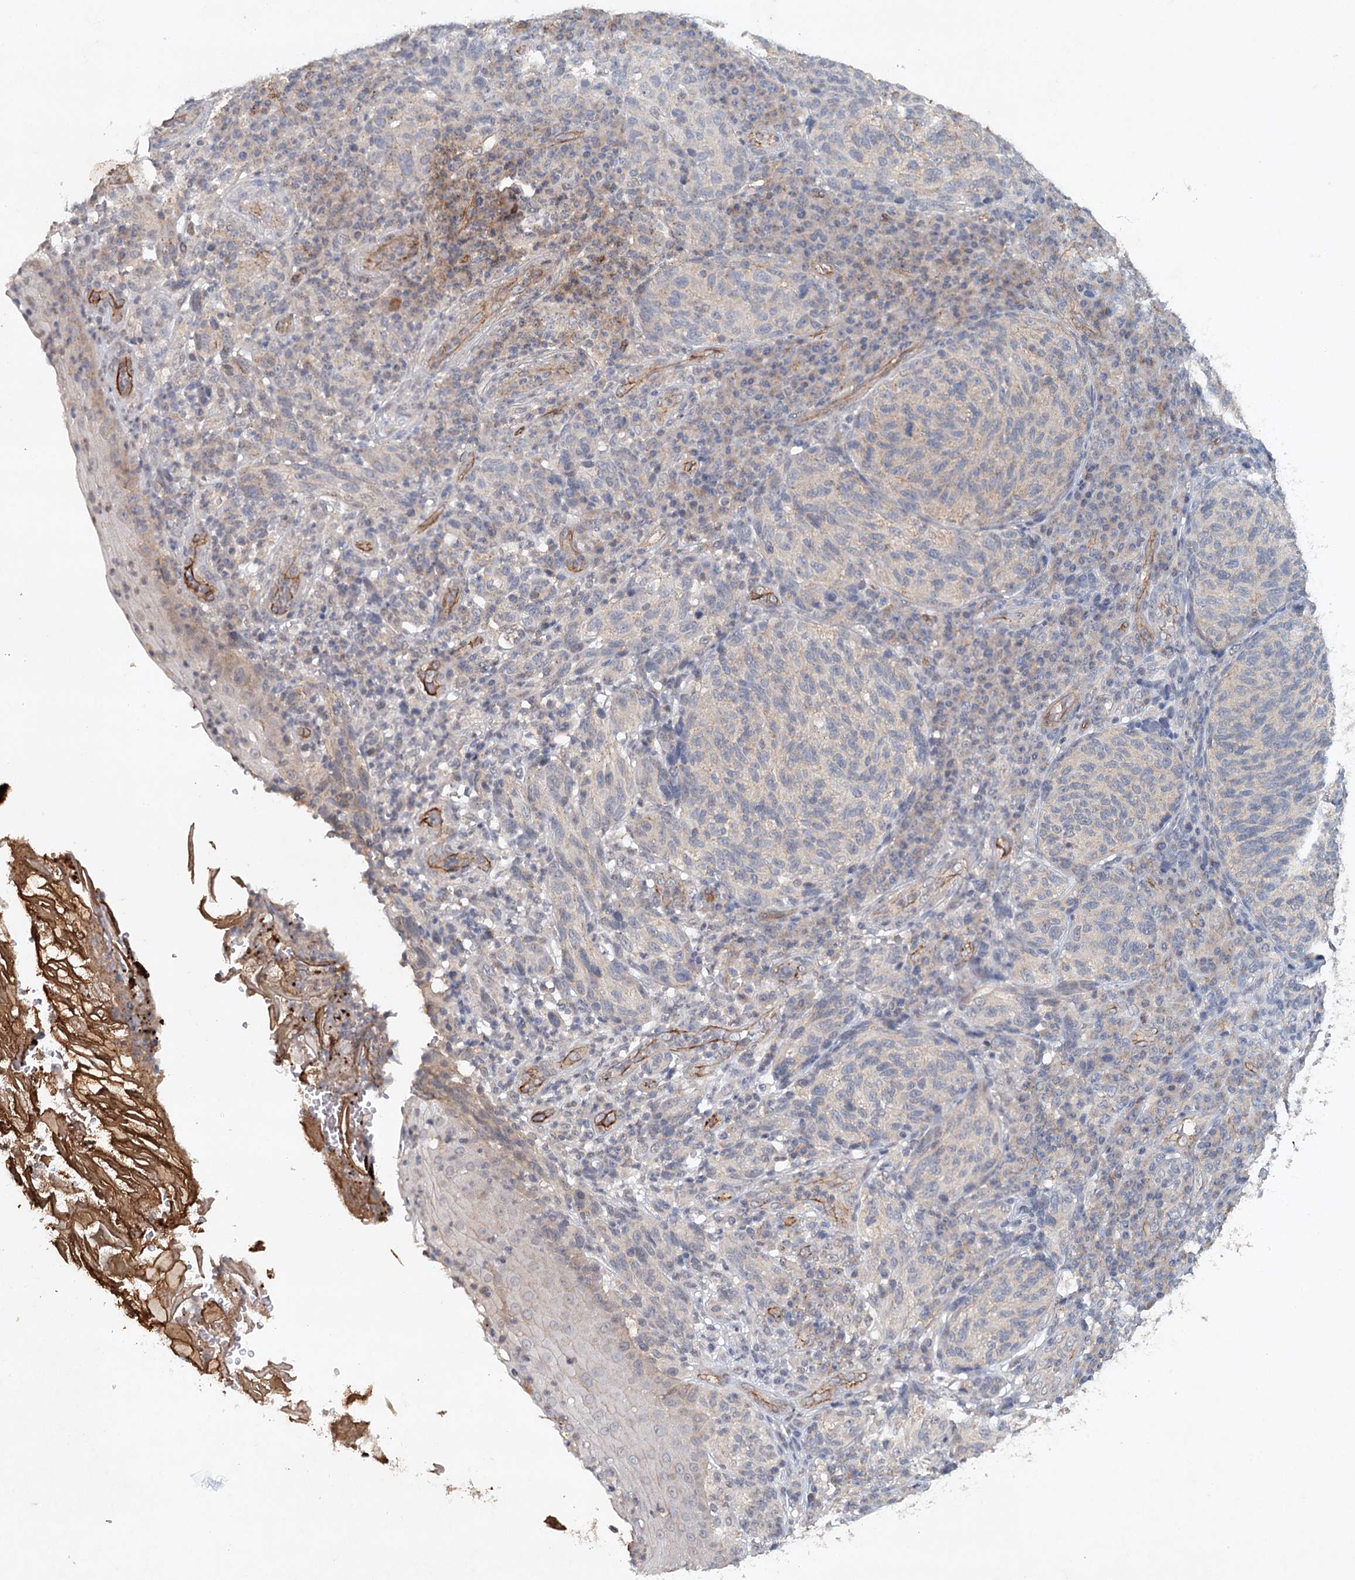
{"staining": {"intensity": "negative", "quantity": "none", "location": "none"}, "tissue": "melanoma", "cell_type": "Tumor cells", "image_type": "cancer", "snomed": [{"axis": "morphology", "description": "Malignant melanoma, NOS"}, {"axis": "topography", "description": "Skin"}], "caption": "Histopathology image shows no protein staining in tumor cells of malignant melanoma tissue.", "gene": "SYNPO", "patient": {"sex": "female", "age": 73}}